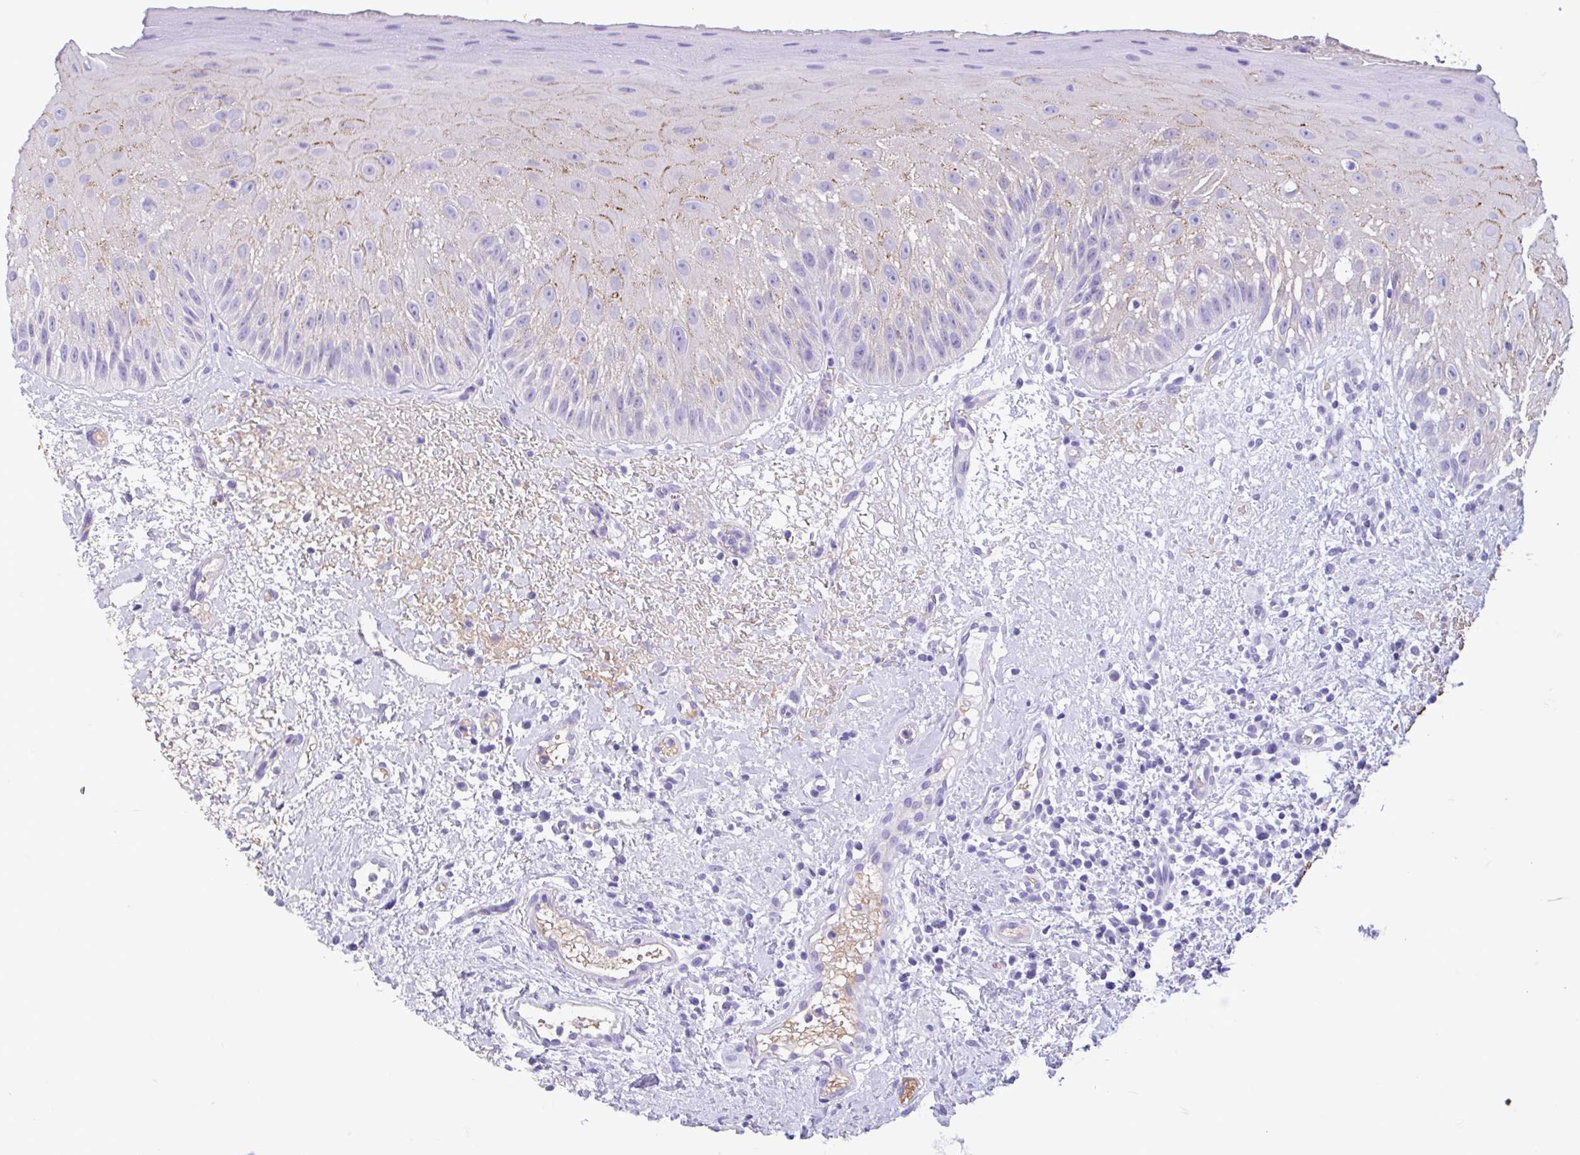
{"staining": {"intensity": "moderate", "quantity": "<25%", "location": "cytoplasmic/membranous"}, "tissue": "oral mucosa", "cell_type": "Squamous epithelial cells", "image_type": "normal", "snomed": [{"axis": "morphology", "description": "Normal tissue, NOS"}, {"axis": "topography", "description": "Oral tissue"}, {"axis": "topography", "description": "Tounge, NOS"}], "caption": "A histopathology image showing moderate cytoplasmic/membranous staining in approximately <25% of squamous epithelial cells in benign oral mucosa, as visualized by brown immunohistochemical staining.", "gene": "TMEM79", "patient": {"sex": "male", "age": 83}}